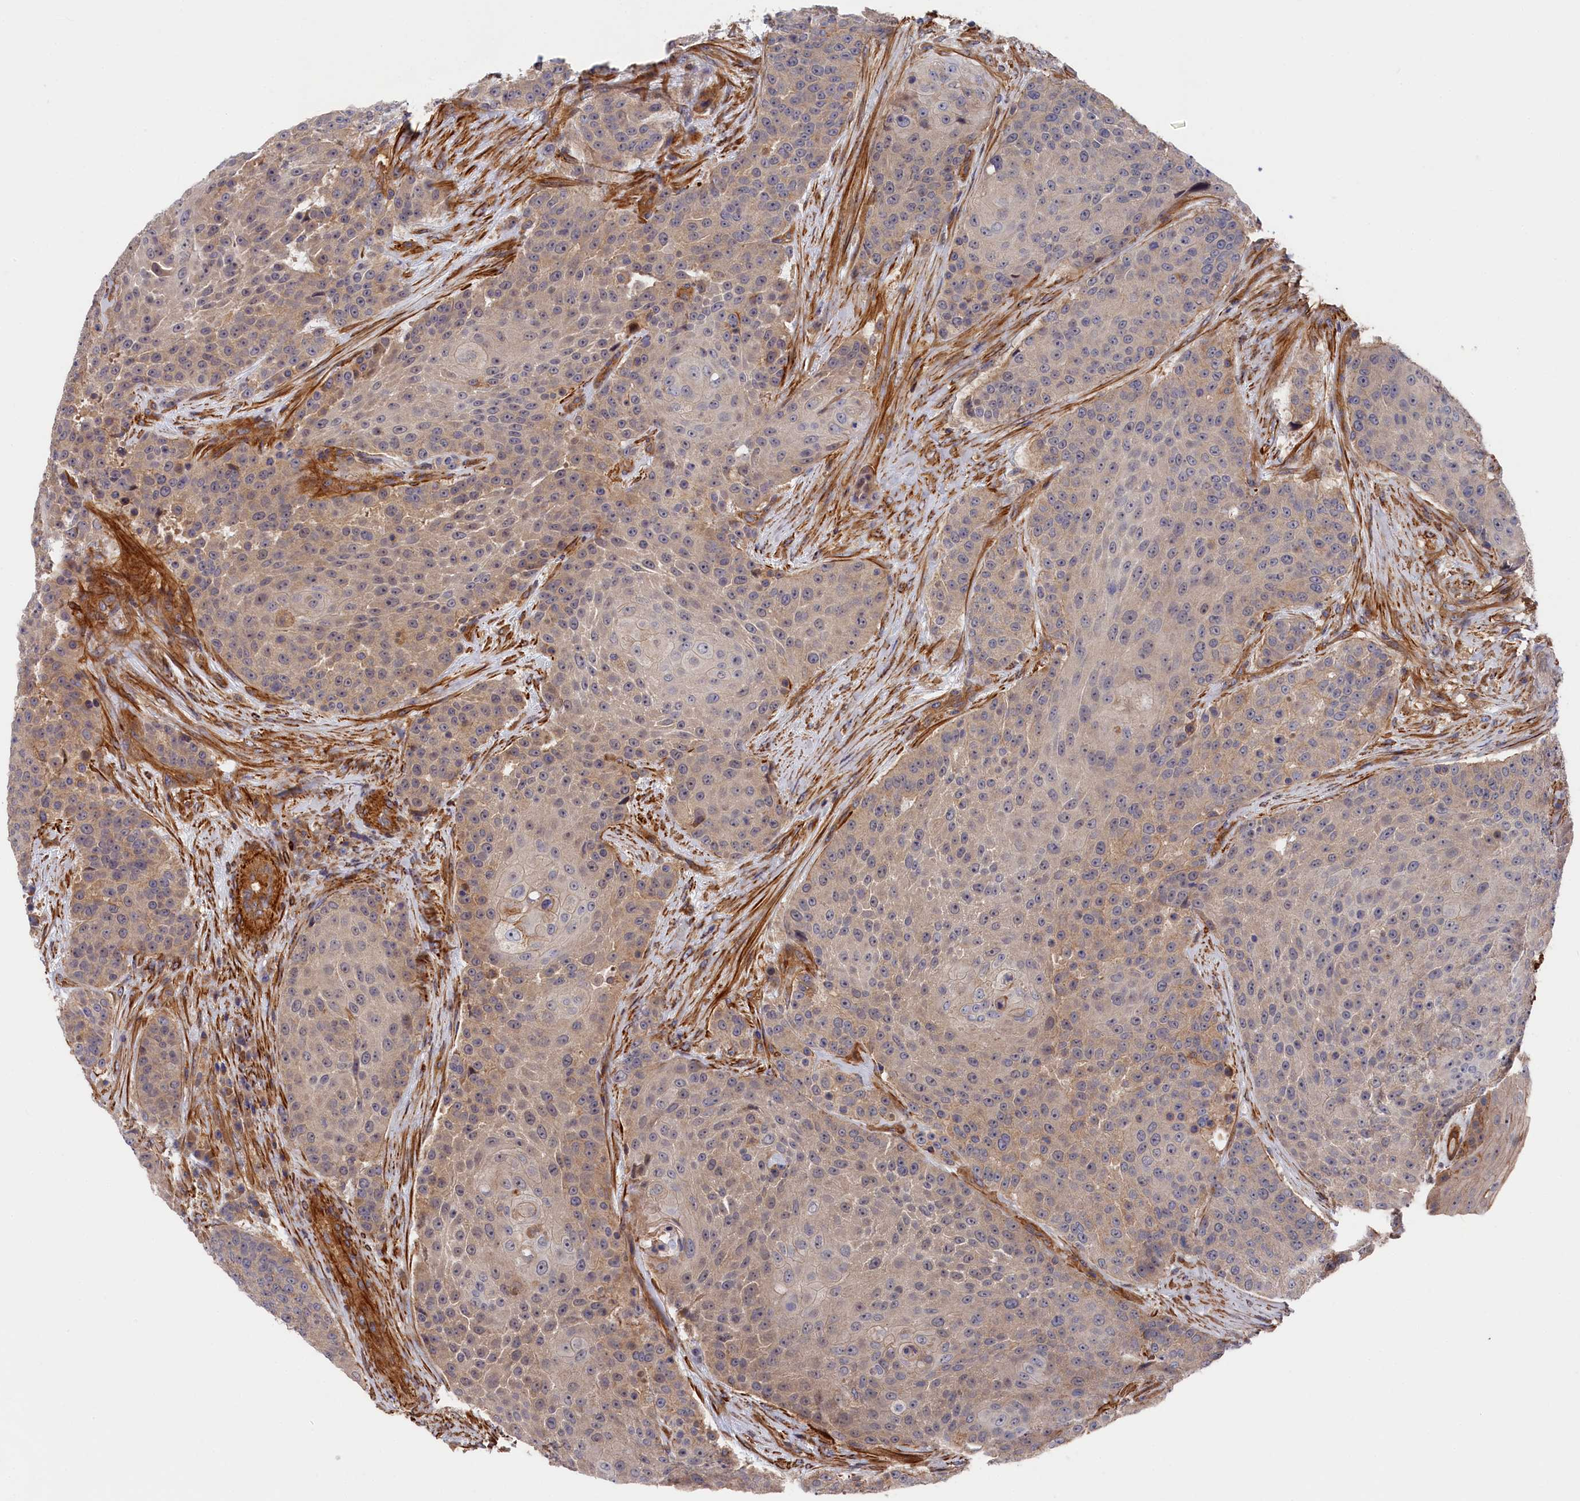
{"staining": {"intensity": "weak", "quantity": "25%-75%", "location": "cytoplasmic/membranous"}, "tissue": "urothelial cancer", "cell_type": "Tumor cells", "image_type": "cancer", "snomed": [{"axis": "morphology", "description": "Urothelial carcinoma, High grade"}, {"axis": "topography", "description": "Urinary bladder"}], "caption": "Brown immunohistochemical staining in human urothelial cancer demonstrates weak cytoplasmic/membranous positivity in about 25%-75% of tumor cells.", "gene": "LDHD", "patient": {"sex": "female", "age": 63}}